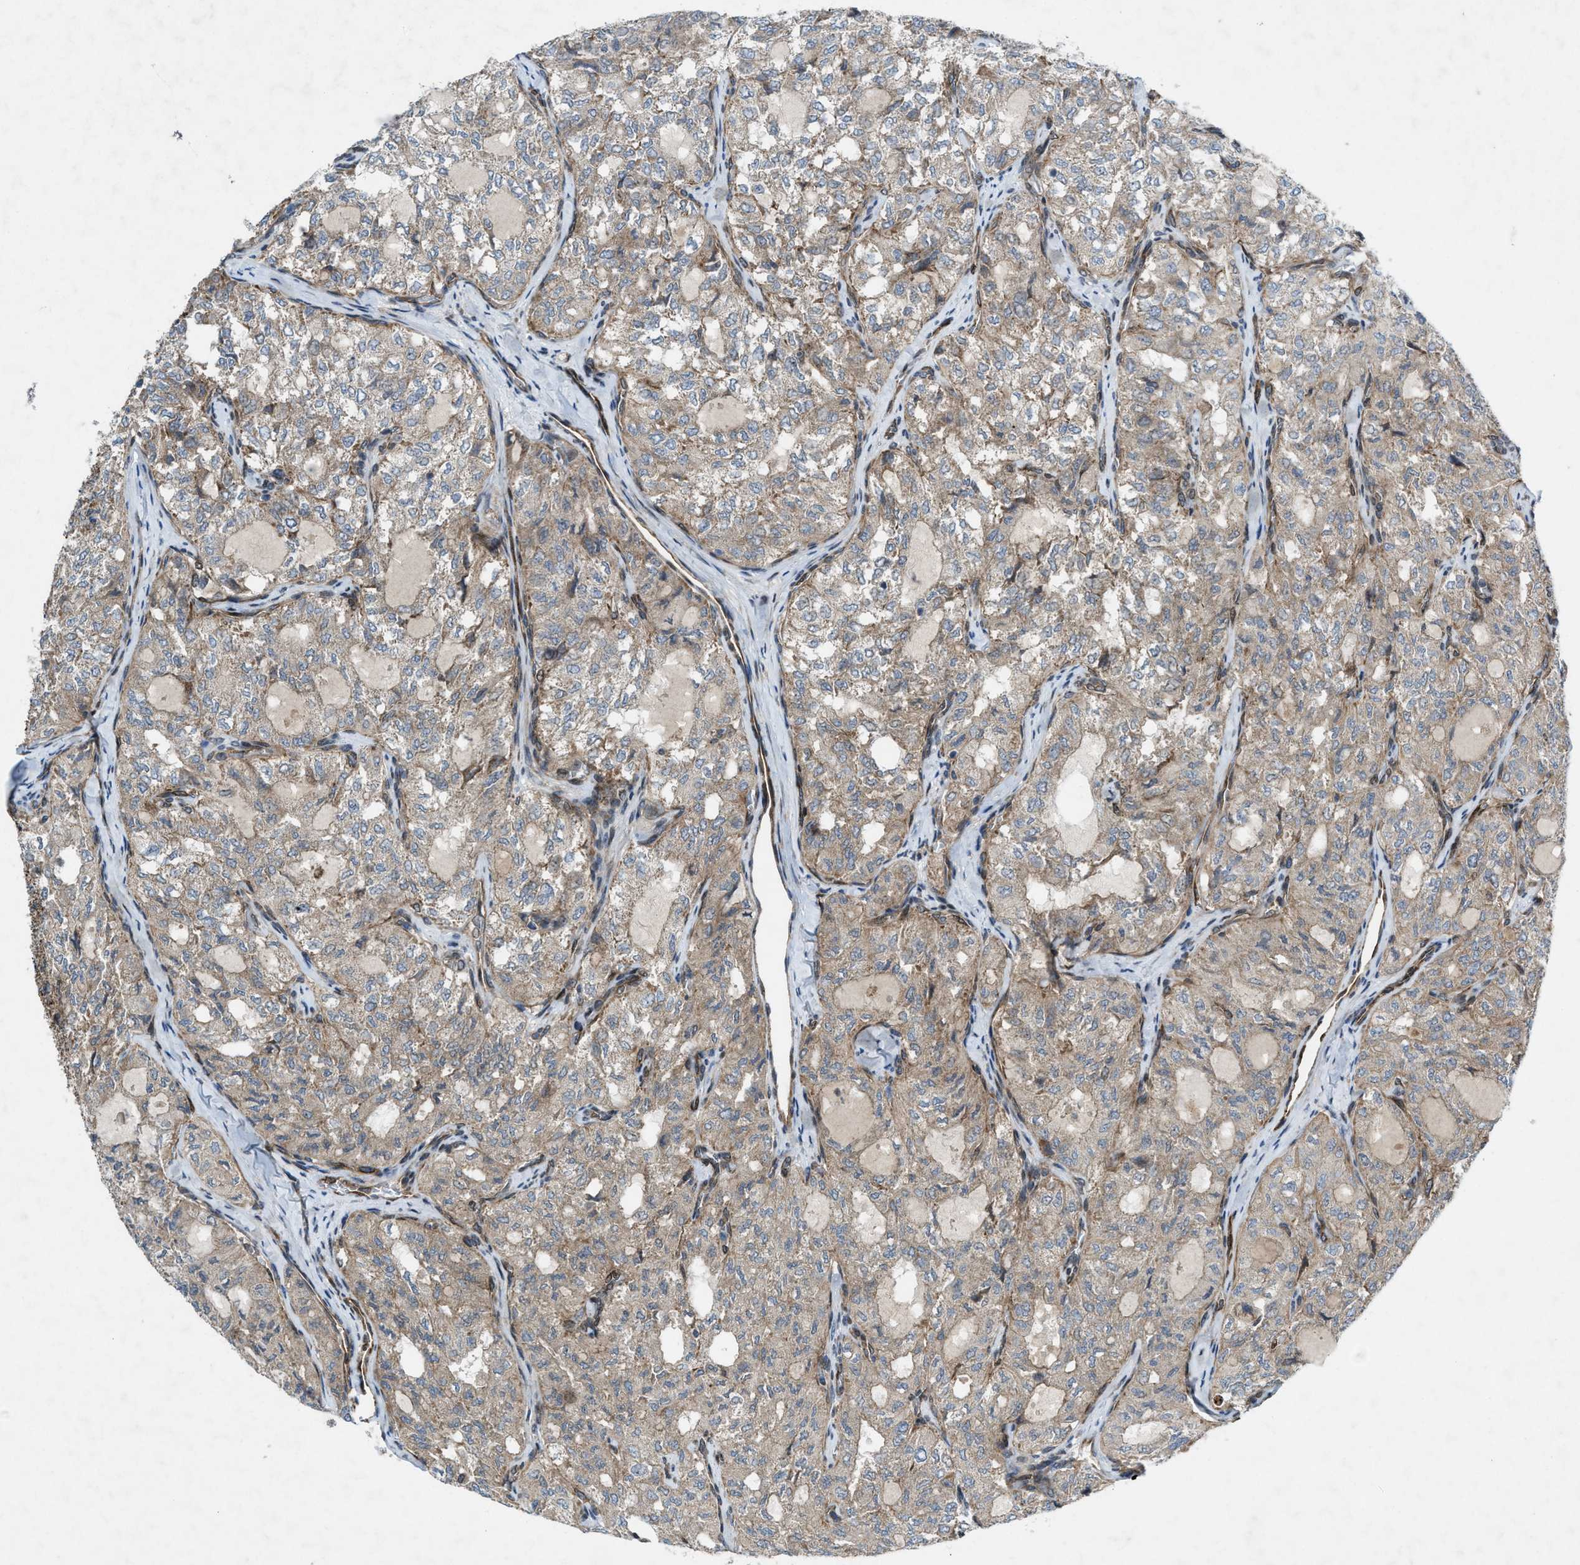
{"staining": {"intensity": "weak", "quantity": ">75%", "location": "cytoplasmic/membranous"}, "tissue": "thyroid cancer", "cell_type": "Tumor cells", "image_type": "cancer", "snomed": [{"axis": "morphology", "description": "Follicular adenoma carcinoma, NOS"}, {"axis": "topography", "description": "Thyroid gland"}], "caption": "This is a micrograph of immunohistochemistry staining of thyroid follicular adenoma carcinoma, which shows weak staining in the cytoplasmic/membranous of tumor cells.", "gene": "URGCP", "patient": {"sex": "male", "age": 75}}